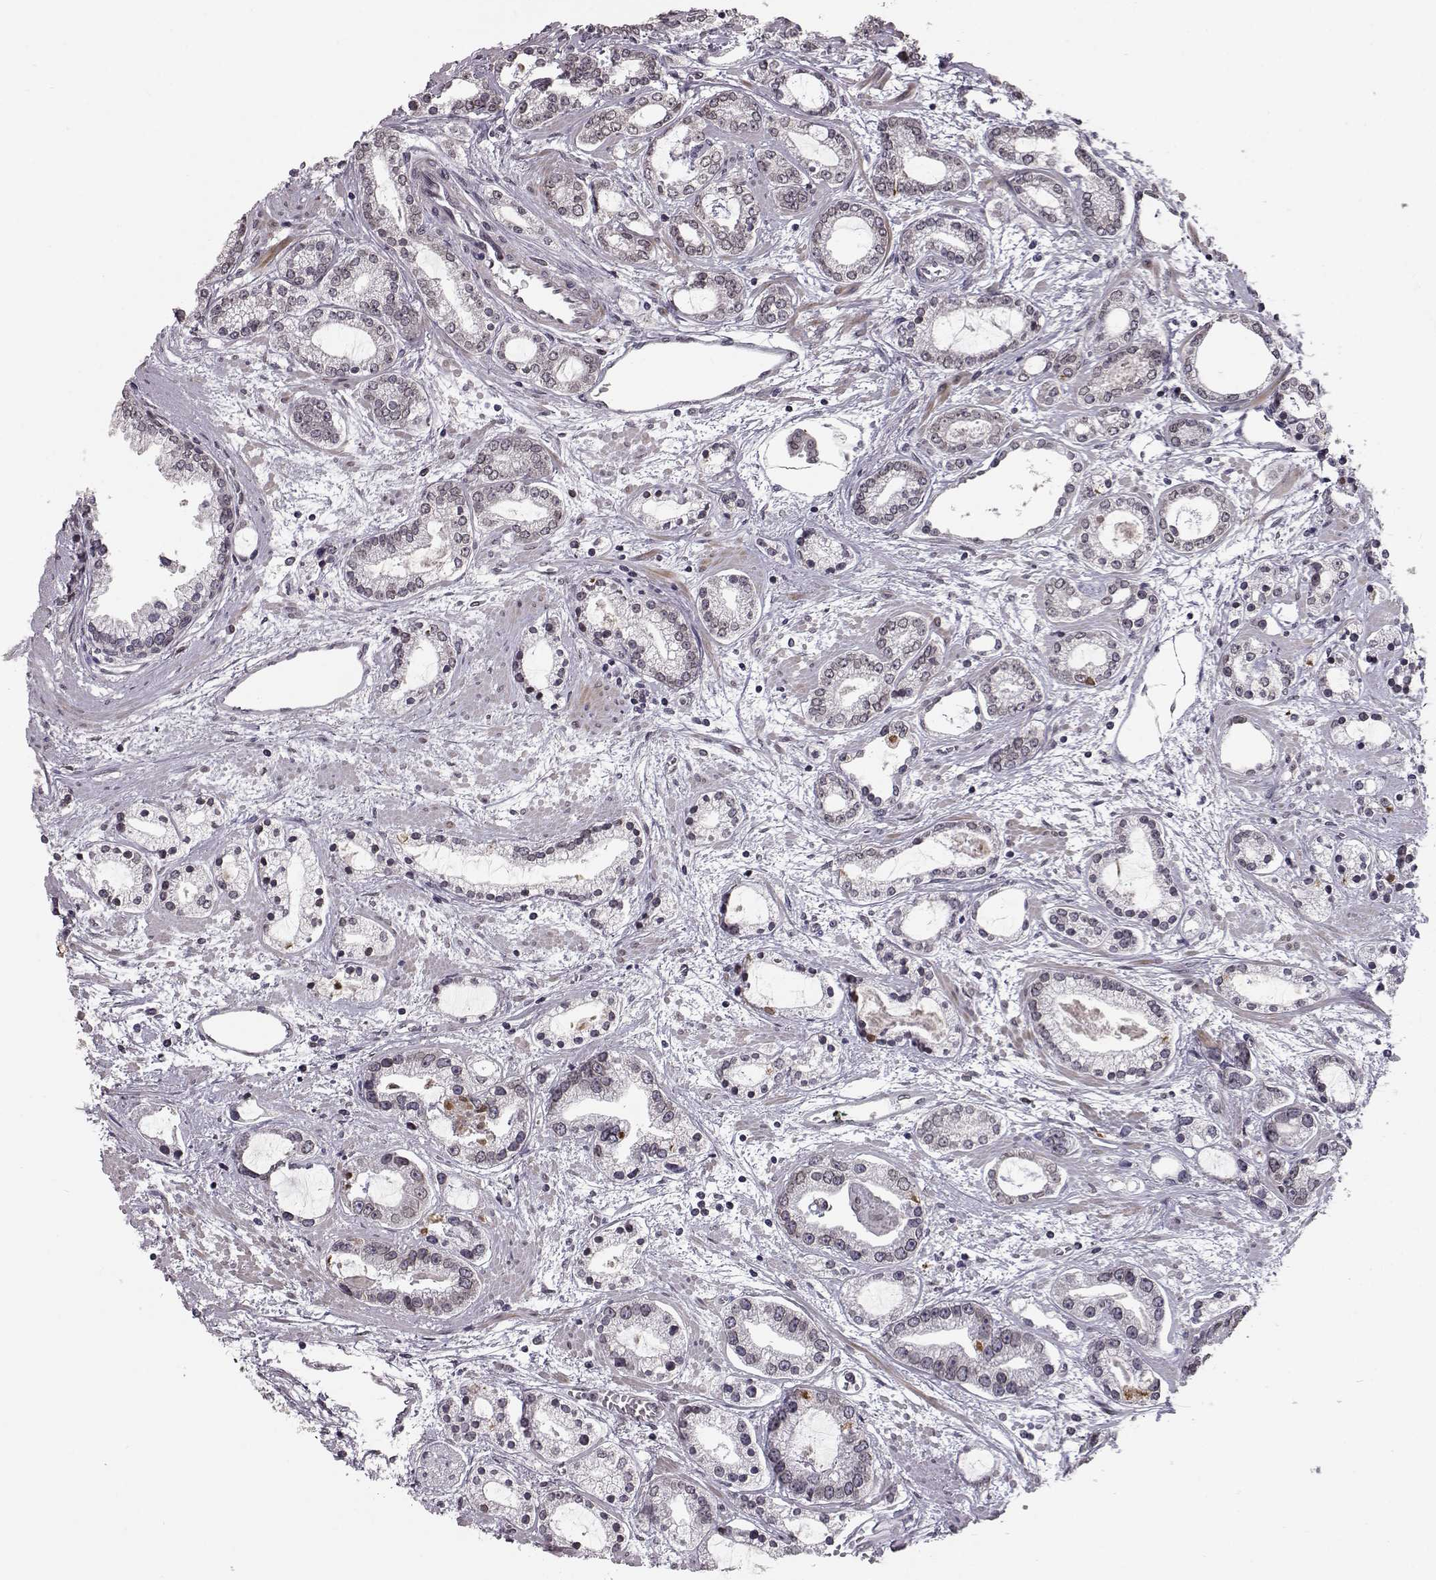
{"staining": {"intensity": "weak", "quantity": "<25%", "location": "cytoplasmic/membranous,nuclear"}, "tissue": "prostate cancer", "cell_type": "Tumor cells", "image_type": "cancer", "snomed": [{"axis": "morphology", "description": "Adenocarcinoma, Medium grade"}, {"axis": "topography", "description": "Prostate"}], "caption": "Micrograph shows no protein expression in tumor cells of adenocarcinoma (medium-grade) (prostate) tissue.", "gene": "NUP37", "patient": {"sex": "male", "age": 57}}